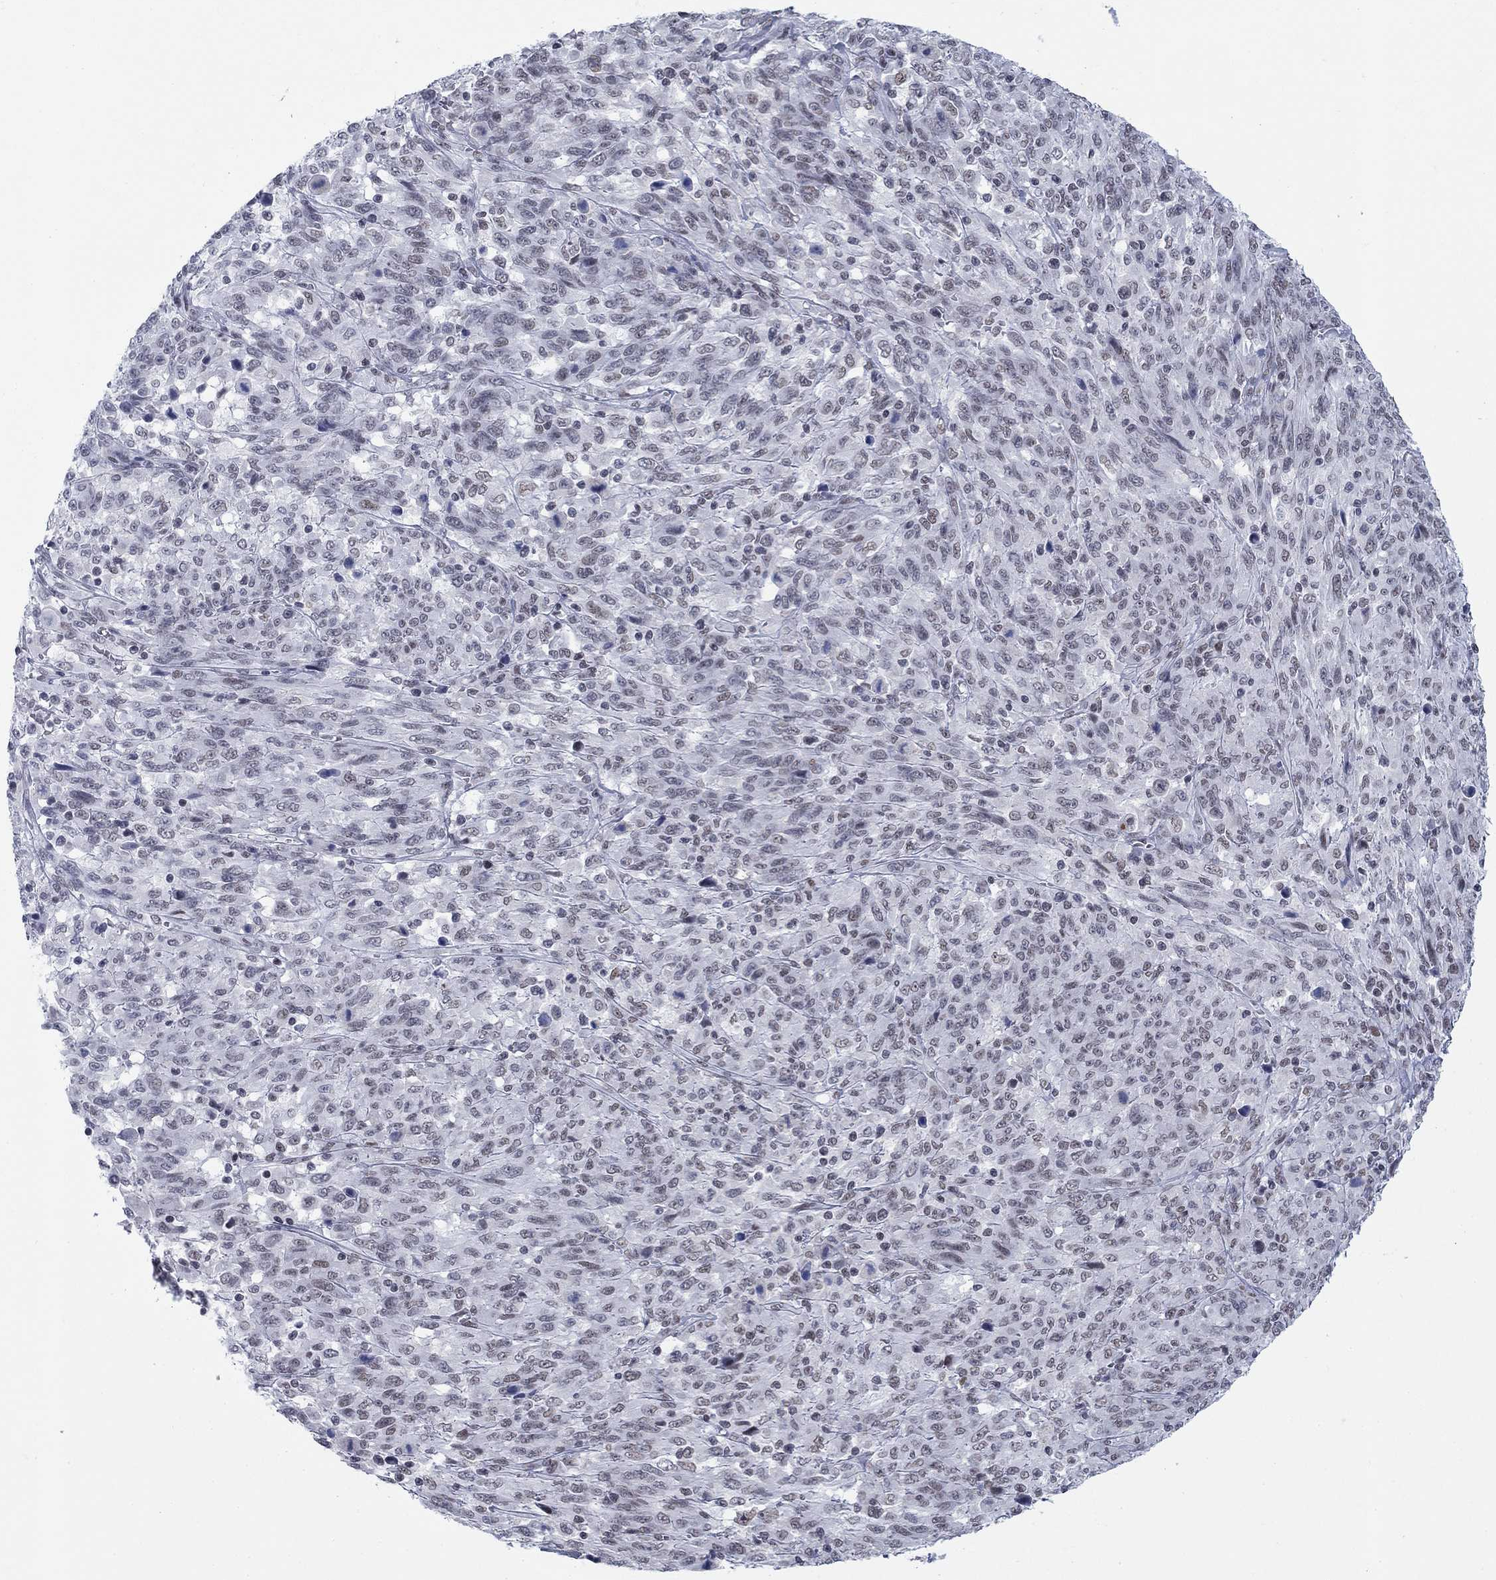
{"staining": {"intensity": "weak", "quantity": "<25%", "location": "nuclear"}, "tissue": "melanoma", "cell_type": "Tumor cells", "image_type": "cancer", "snomed": [{"axis": "morphology", "description": "Malignant melanoma, NOS"}, {"axis": "topography", "description": "Skin"}], "caption": "High magnification brightfield microscopy of melanoma stained with DAB (brown) and counterstained with hematoxylin (blue): tumor cells show no significant staining.", "gene": "NPAS3", "patient": {"sex": "female", "age": 91}}